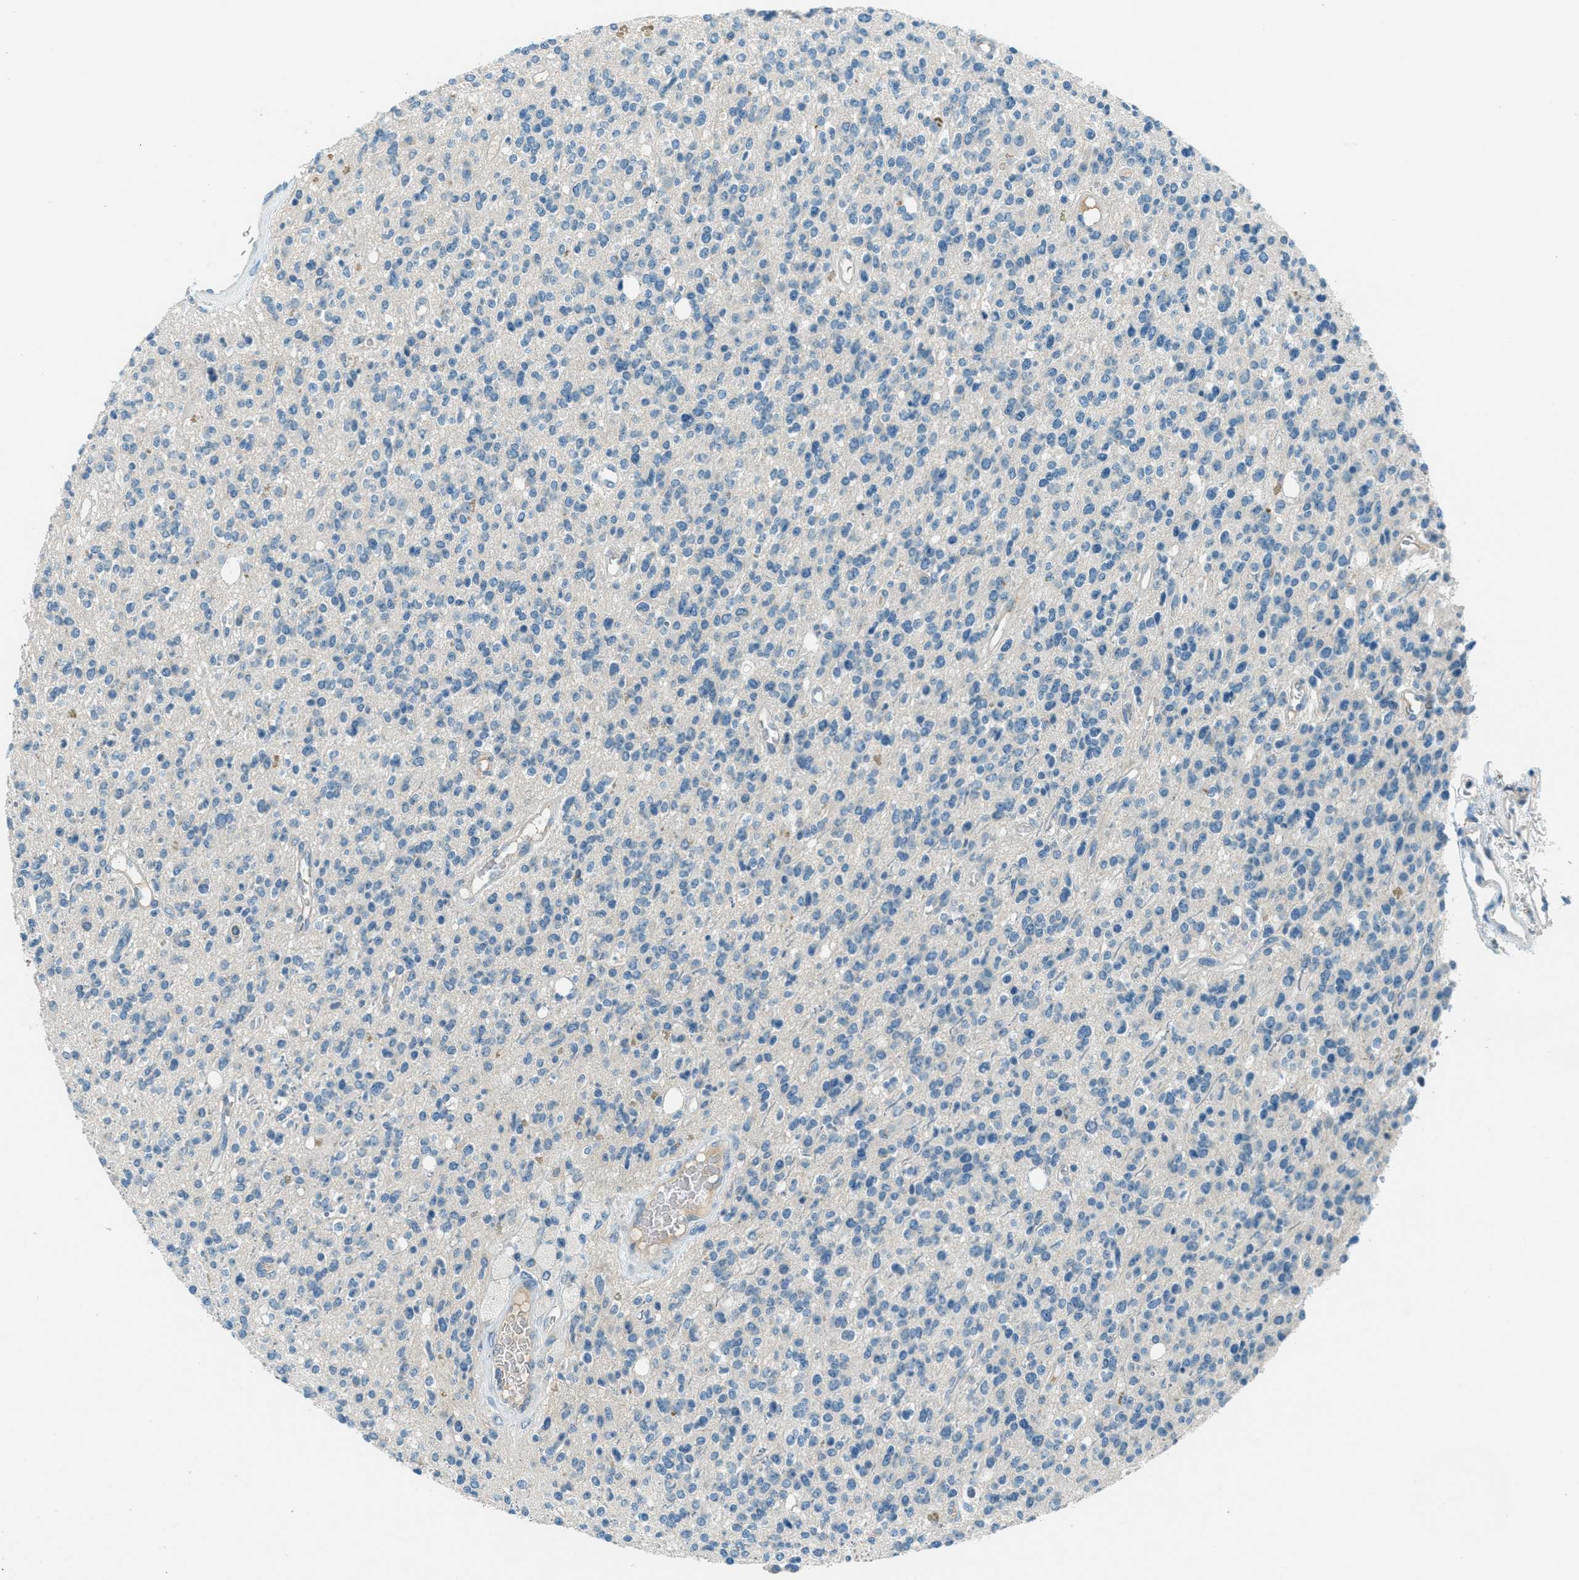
{"staining": {"intensity": "negative", "quantity": "none", "location": "none"}, "tissue": "glioma", "cell_type": "Tumor cells", "image_type": "cancer", "snomed": [{"axis": "morphology", "description": "Glioma, malignant, High grade"}, {"axis": "topography", "description": "Brain"}], "caption": "An IHC histopathology image of glioma is shown. There is no staining in tumor cells of glioma.", "gene": "MSLN", "patient": {"sex": "male", "age": 34}}